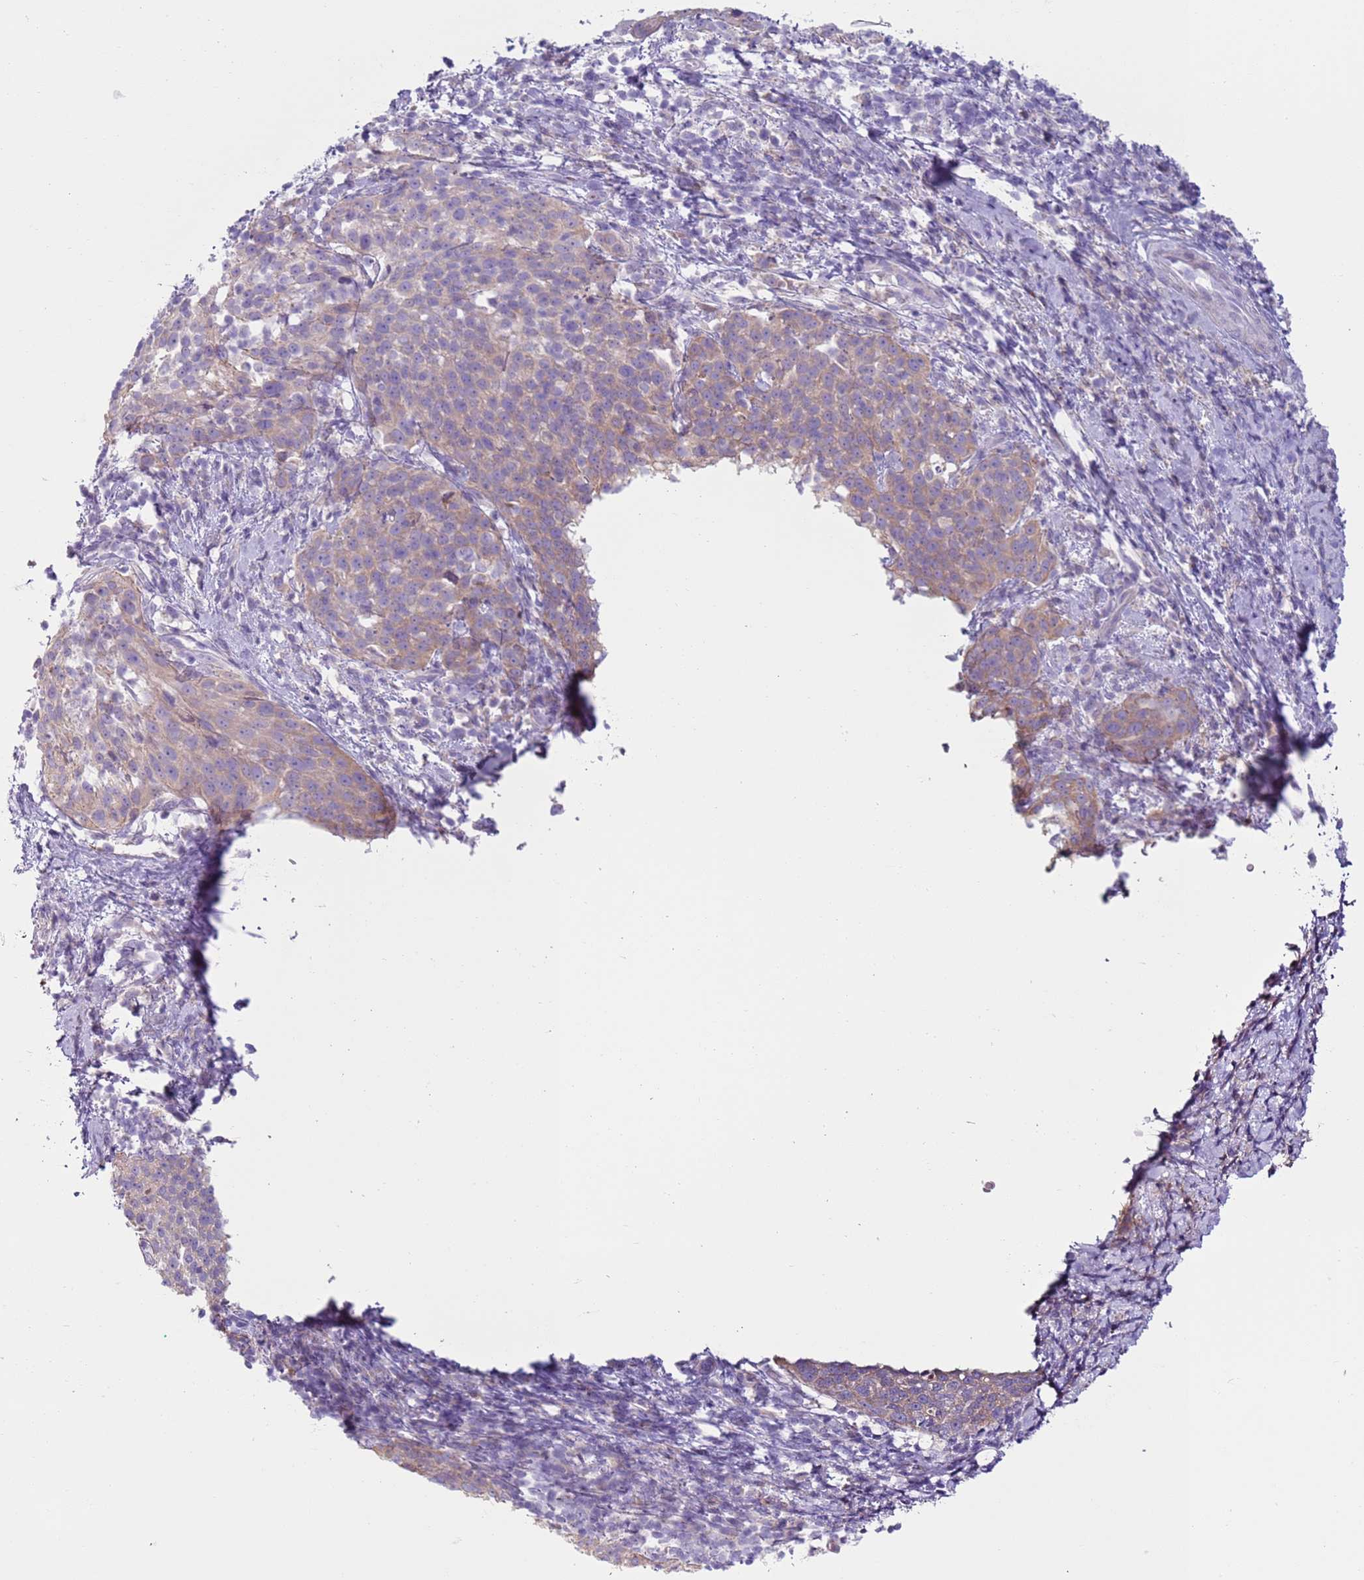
{"staining": {"intensity": "weak", "quantity": "25%-75%", "location": "cytoplasmic/membranous"}, "tissue": "cervical cancer", "cell_type": "Tumor cells", "image_type": "cancer", "snomed": [{"axis": "morphology", "description": "Squamous cell carcinoma, NOS"}, {"axis": "topography", "description": "Cervix"}], "caption": "This micrograph exhibits immunohistochemistry (IHC) staining of cervical squamous cell carcinoma, with low weak cytoplasmic/membranous positivity in approximately 25%-75% of tumor cells.", "gene": "OAF", "patient": {"sex": "female", "age": 57}}